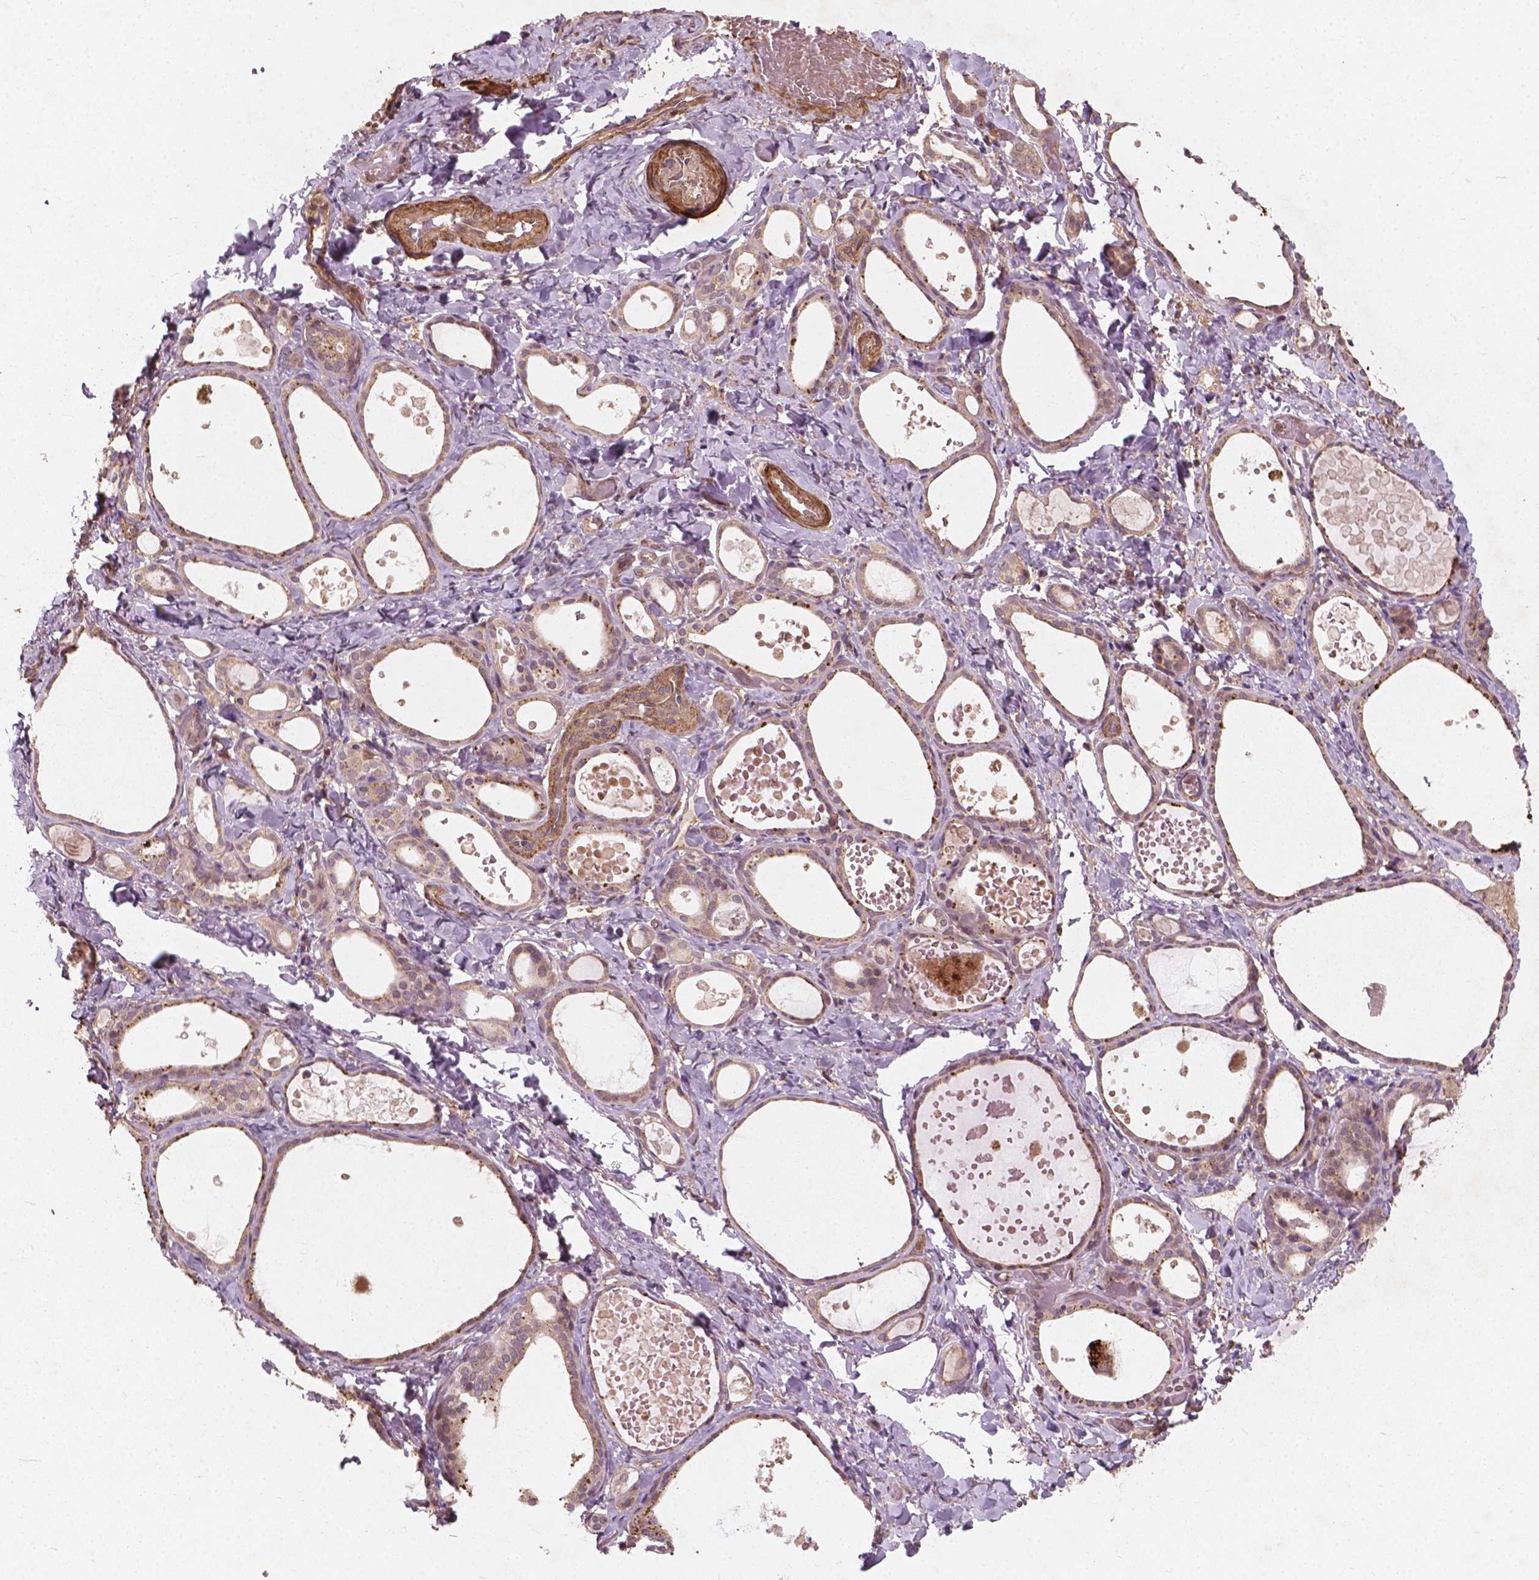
{"staining": {"intensity": "weak", "quantity": ">75%", "location": "cytoplasmic/membranous"}, "tissue": "thyroid gland", "cell_type": "Glandular cells", "image_type": "normal", "snomed": [{"axis": "morphology", "description": "Normal tissue, NOS"}, {"axis": "topography", "description": "Thyroid gland"}], "caption": "Protein analysis of benign thyroid gland displays weak cytoplasmic/membranous positivity in approximately >75% of glandular cells.", "gene": "CYFIP1", "patient": {"sex": "female", "age": 56}}